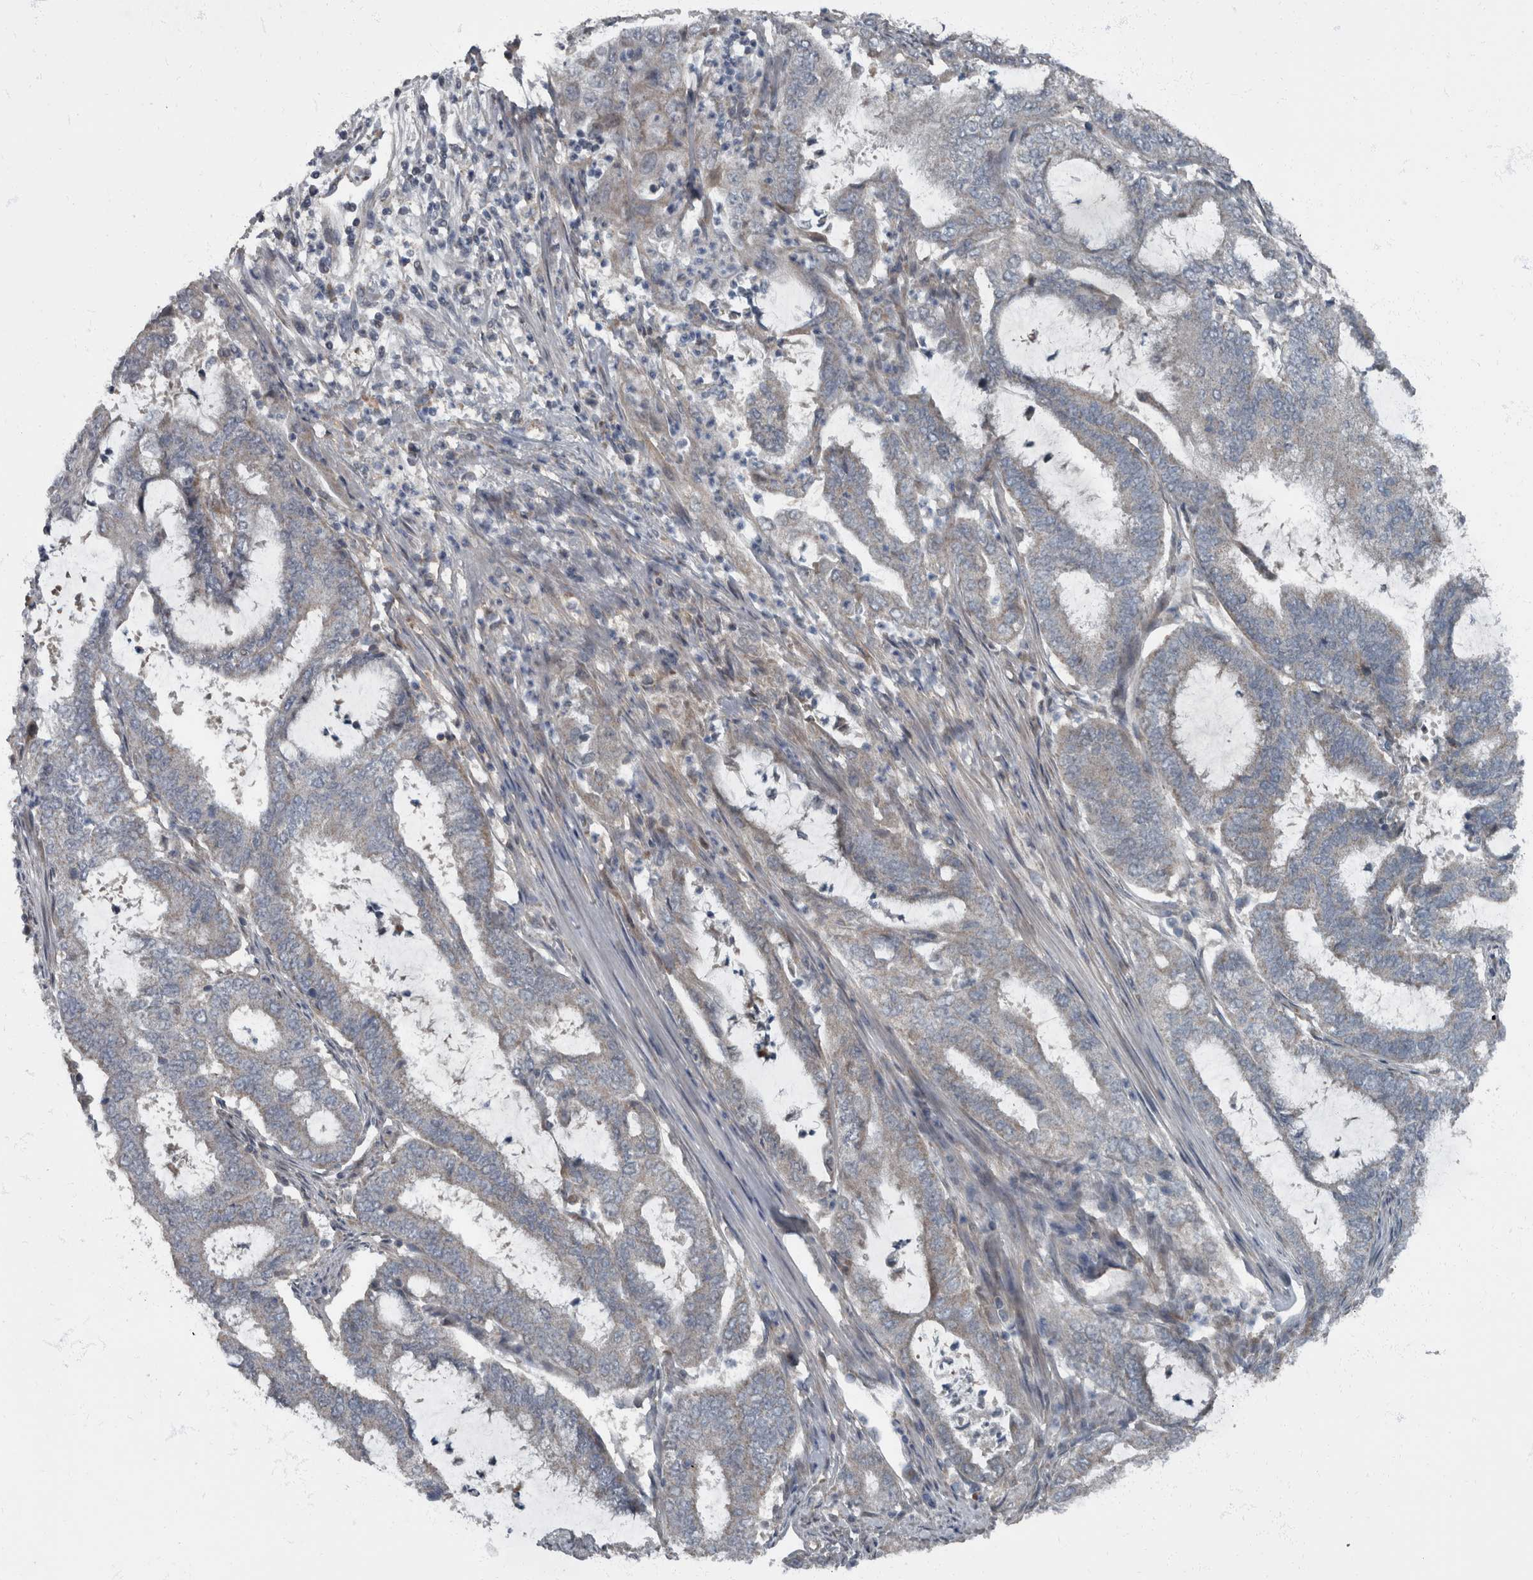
{"staining": {"intensity": "negative", "quantity": "none", "location": "none"}, "tissue": "endometrial cancer", "cell_type": "Tumor cells", "image_type": "cancer", "snomed": [{"axis": "morphology", "description": "Adenocarcinoma, NOS"}, {"axis": "topography", "description": "Endometrium"}], "caption": "Histopathology image shows no protein staining in tumor cells of endometrial cancer tissue.", "gene": "RABGGTB", "patient": {"sex": "female", "age": 51}}